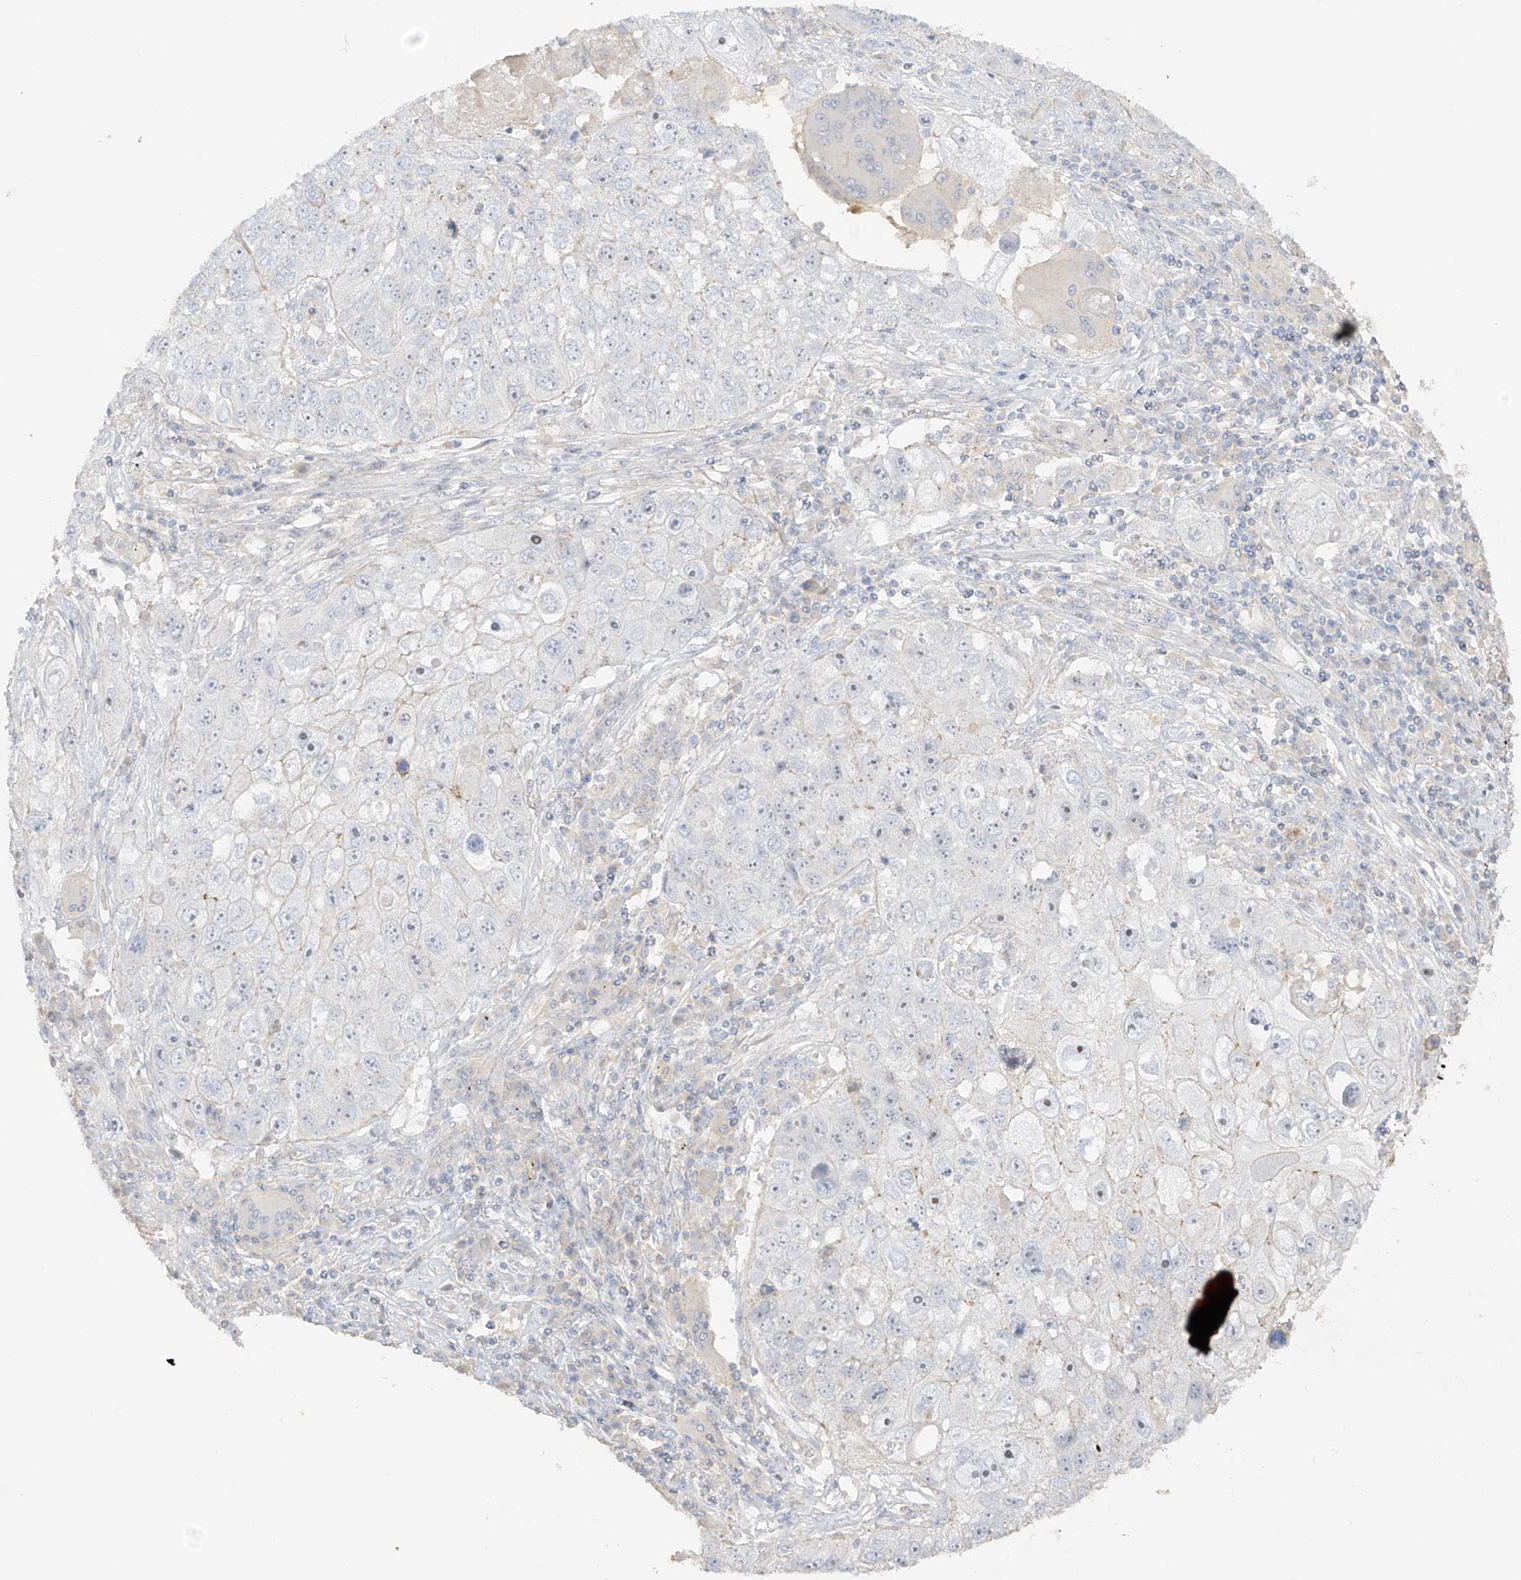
{"staining": {"intensity": "weak", "quantity": "<25%", "location": "nuclear"}, "tissue": "lung cancer", "cell_type": "Tumor cells", "image_type": "cancer", "snomed": [{"axis": "morphology", "description": "Squamous cell carcinoma, NOS"}, {"axis": "topography", "description": "Lung"}], "caption": "Immunohistochemistry histopathology image of squamous cell carcinoma (lung) stained for a protein (brown), which exhibits no staining in tumor cells. (Brightfield microscopy of DAB immunohistochemistry (IHC) at high magnification).", "gene": "ZBTB41", "patient": {"sex": "male", "age": 61}}